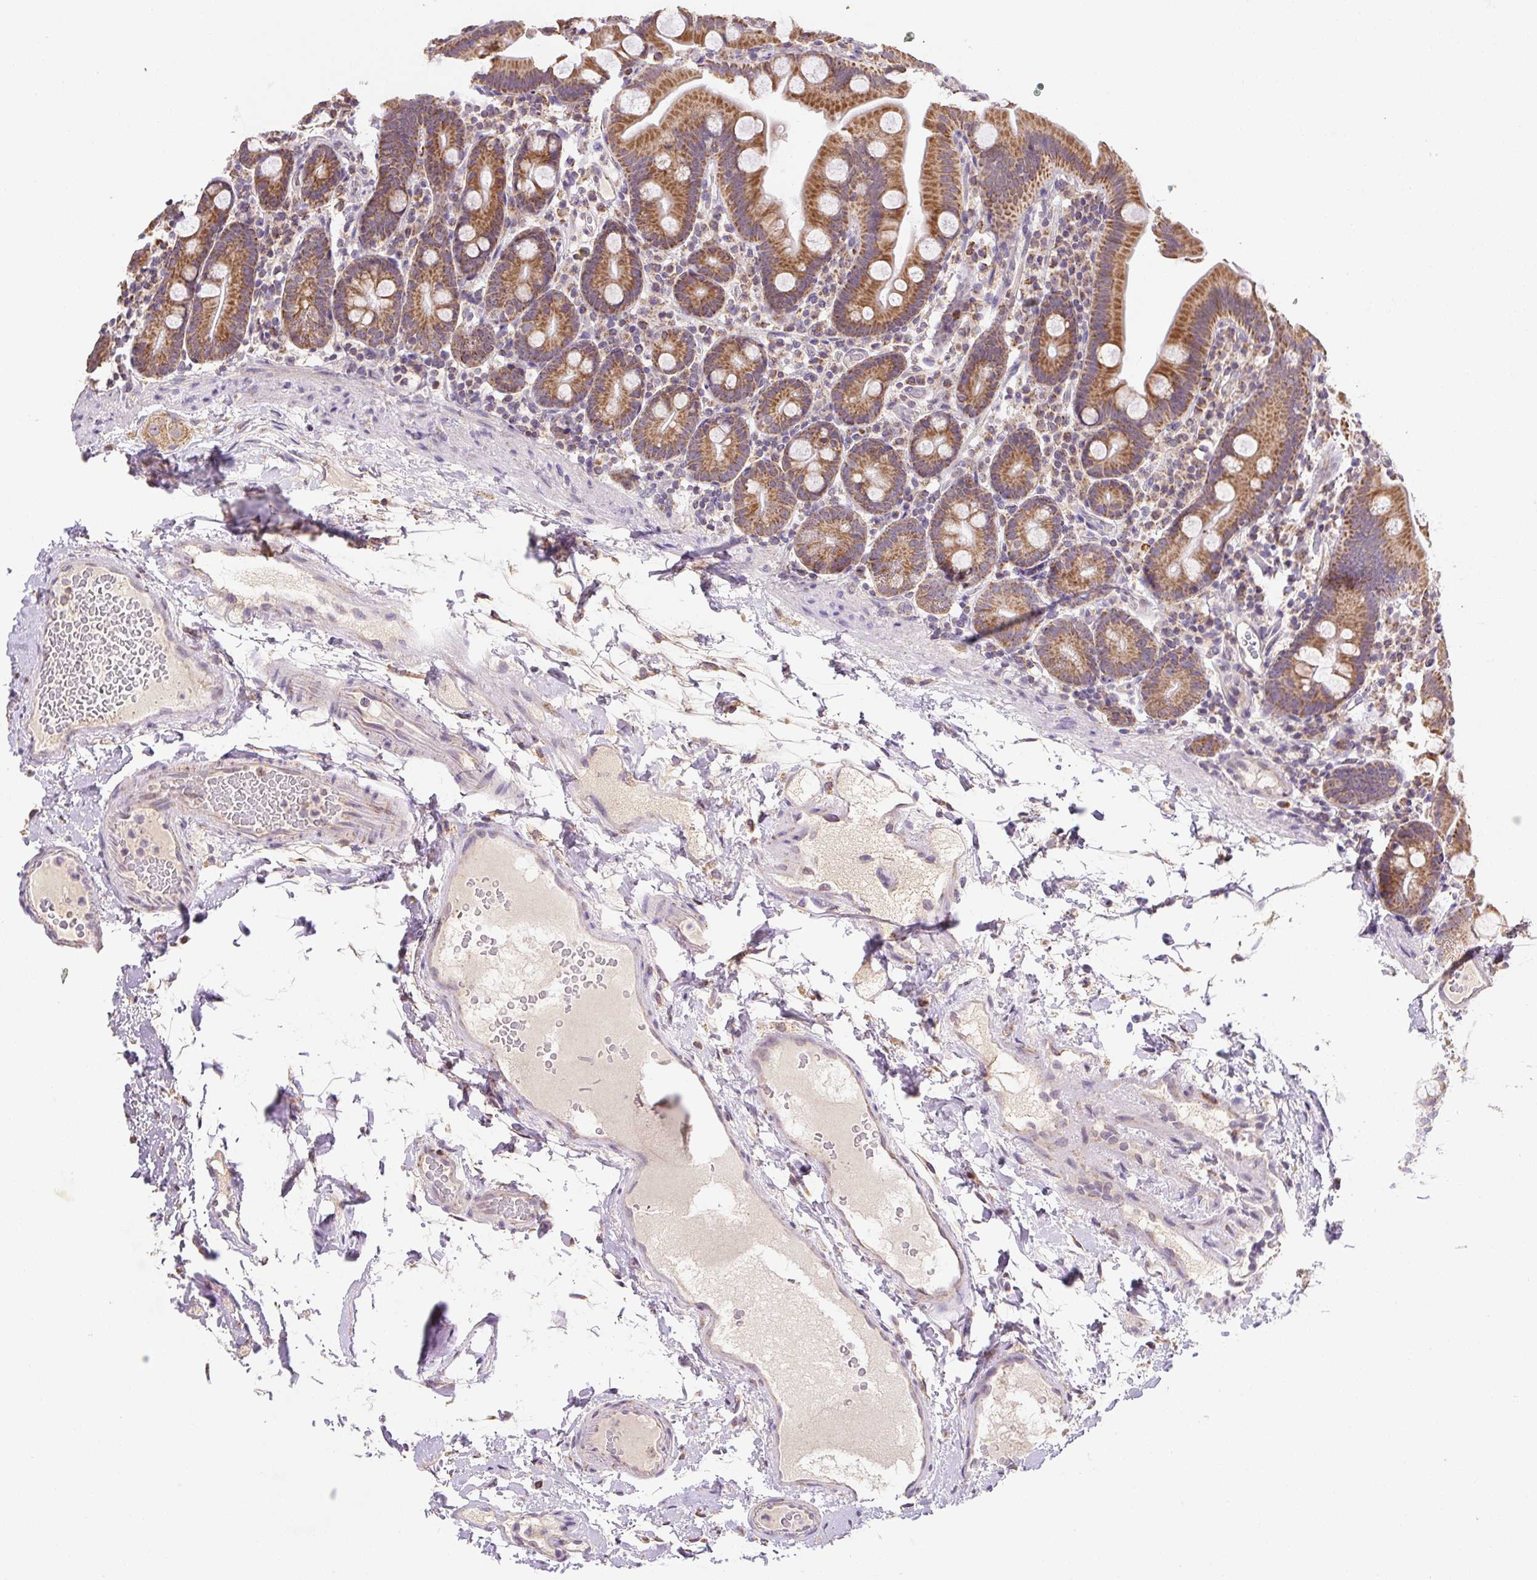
{"staining": {"intensity": "strong", "quantity": ">75%", "location": "cytoplasmic/membranous"}, "tissue": "small intestine", "cell_type": "Glandular cells", "image_type": "normal", "snomed": [{"axis": "morphology", "description": "Normal tissue, NOS"}, {"axis": "topography", "description": "Small intestine"}], "caption": "About >75% of glandular cells in benign human small intestine display strong cytoplasmic/membranous protein positivity as visualized by brown immunohistochemical staining.", "gene": "MFSD9", "patient": {"sex": "female", "age": 68}}